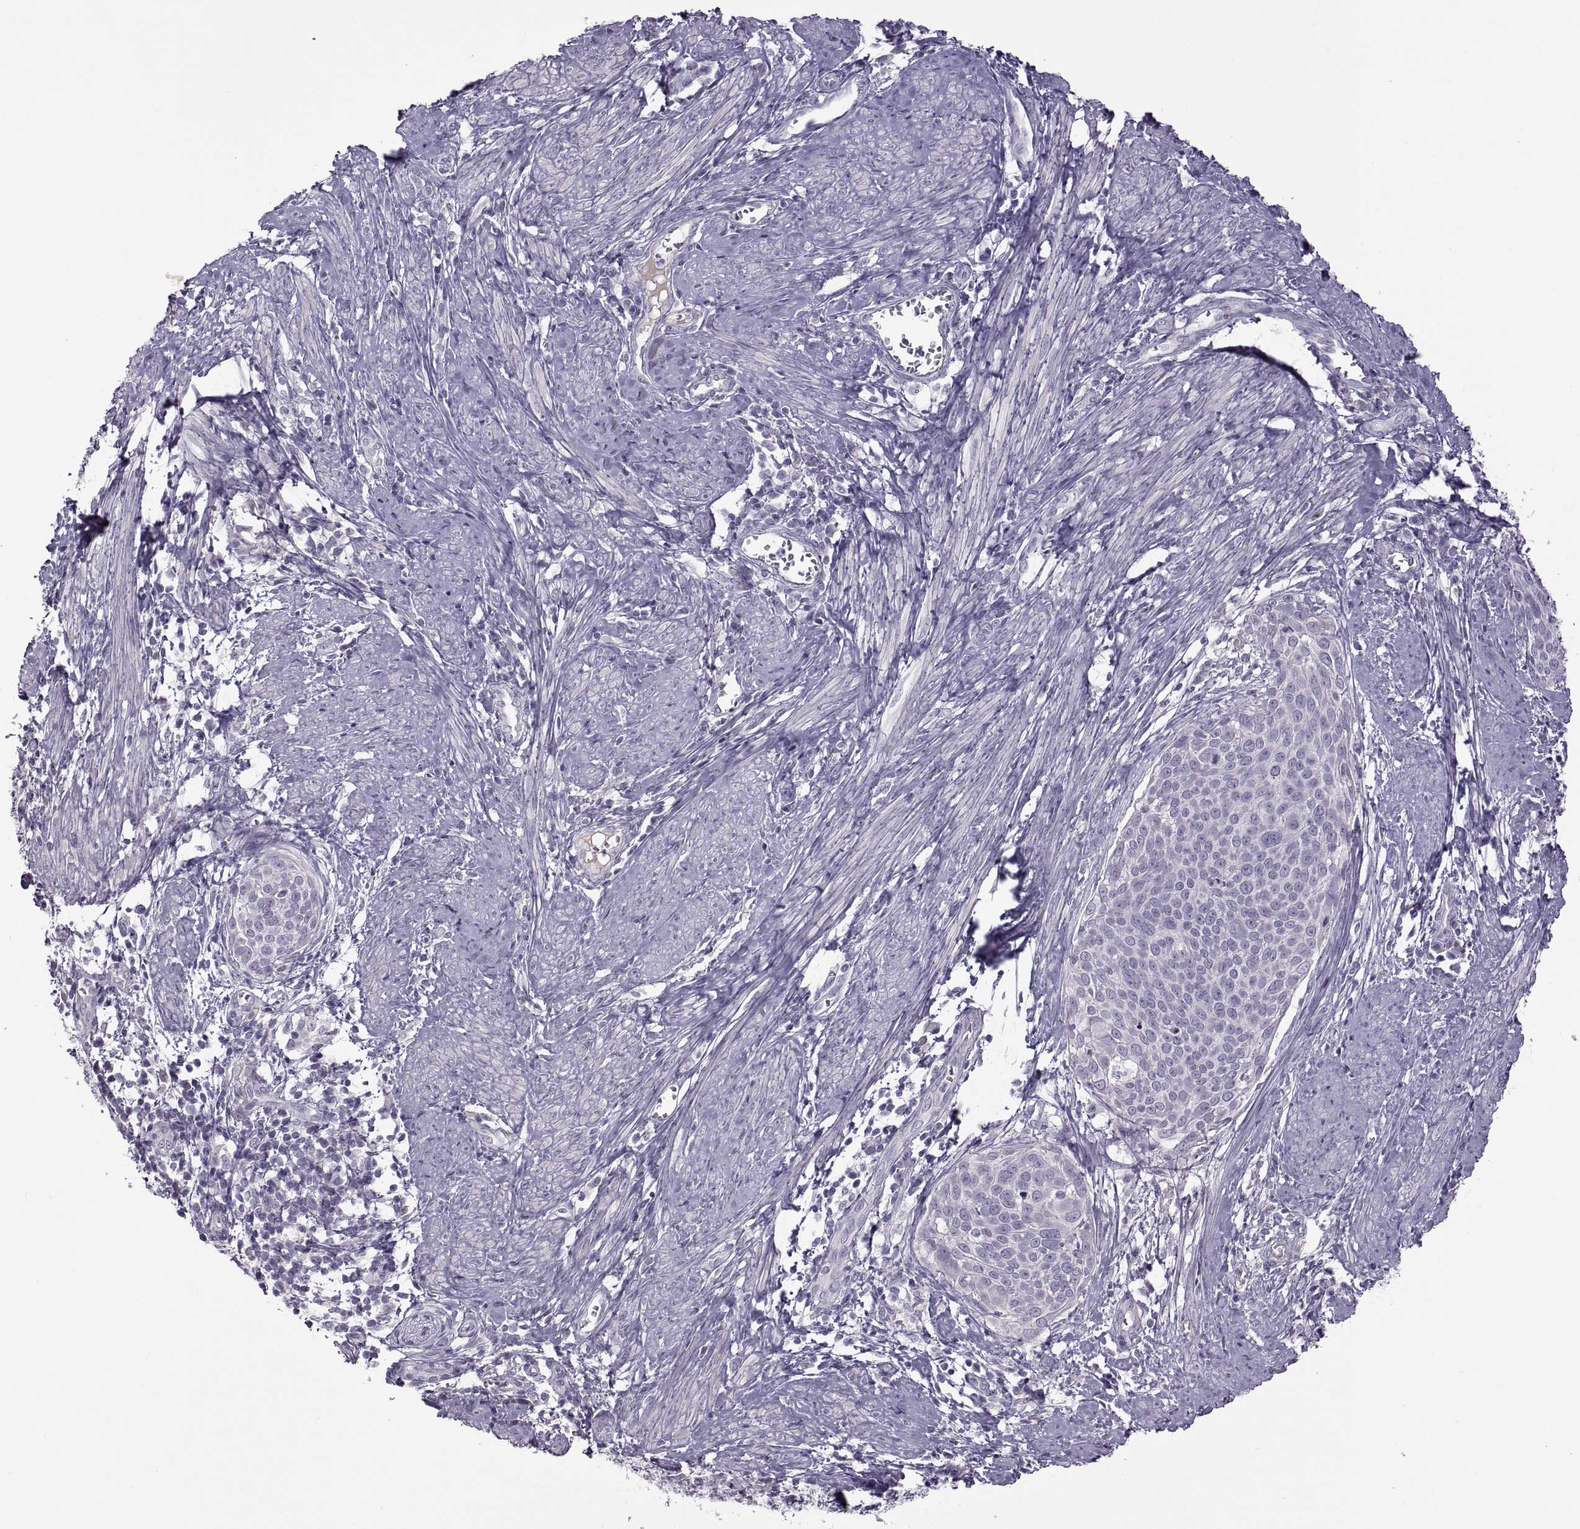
{"staining": {"intensity": "negative", "quantity": "none", "location": "none"}, "tissue": "cervical cancer", "cell_type": "Tumor cells", "image_type": "cancer", "snomed": [{"axis": "morphology", "description": "Squamous cell carcinoma, NOS"}, {"axis": "topography", "description": "Cervix"}], "caption": "High power microscopy micrograph of an IHC micrograph of cervical squamous cell carcinoma, revealing no significant positivity in tumor cells.", "gene": "RSPH6A", "patient": {"sex": "female", "age": 39}}